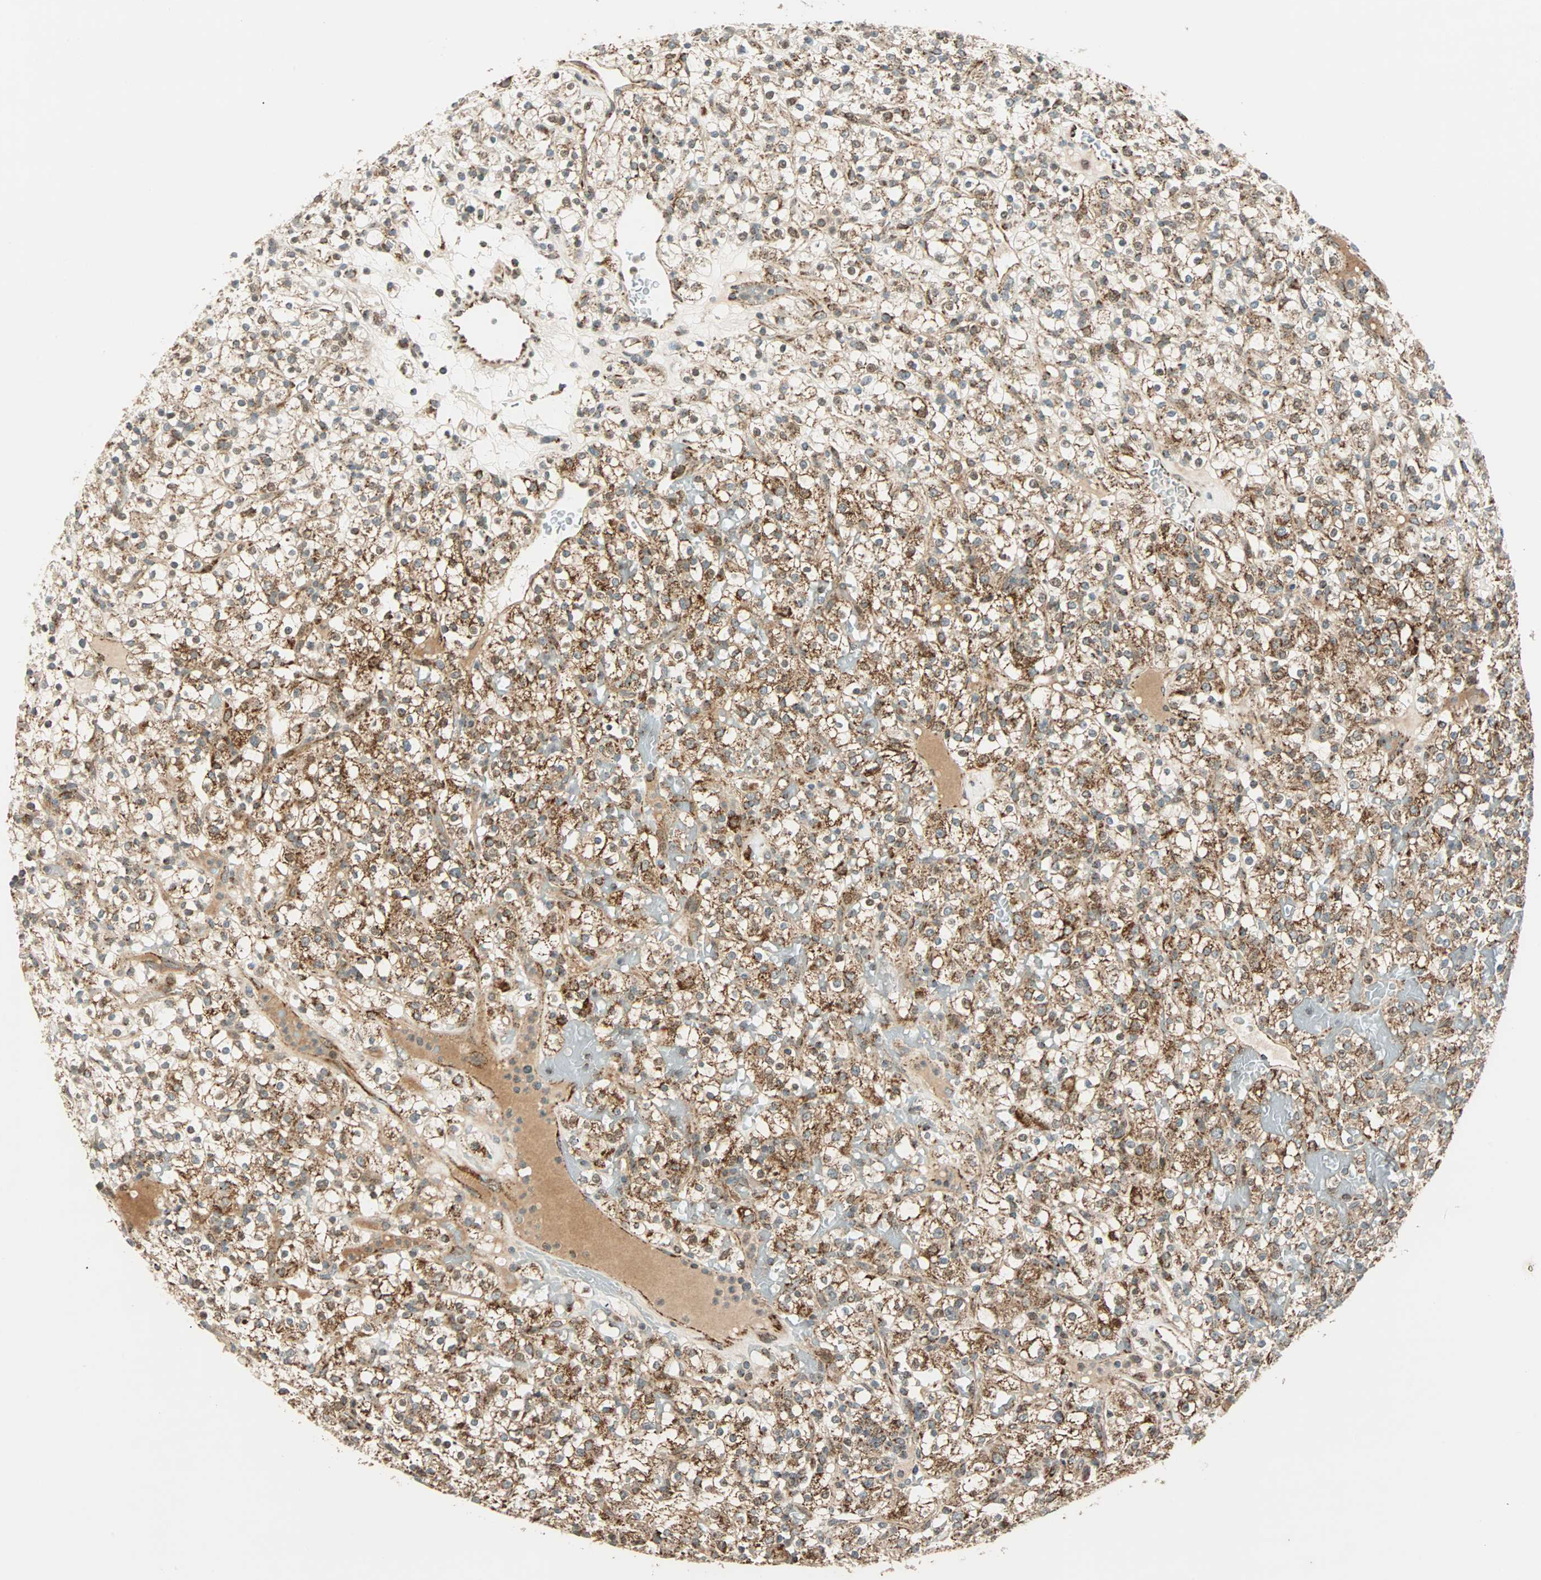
{"staining": {"intensity": "weak", "quantity": ">75%", "location": "cytoplasmic/membranous"}, "tissue": "renal cancer", "cell_type": "Tumor cells", "image_type": "cancer", "snomed": [{"axis": "morphology", "description": "Normal tissue, NOS"}, {"axis": "morphology", "description": "Adenocarcinoma, NOS"}, {"axis": "topography", "description": "Kidney"}], "caption": "Renal adenocarcinoma stained with DAB immunohistochemistry displays low levels of weak cytoplasmic/membranous staining in about >75% of tumor cells. (IHC, brightfield microscopy, high magnification).", "gene": "SPRY4", "patient": {"sex": "female", "age": 72}}